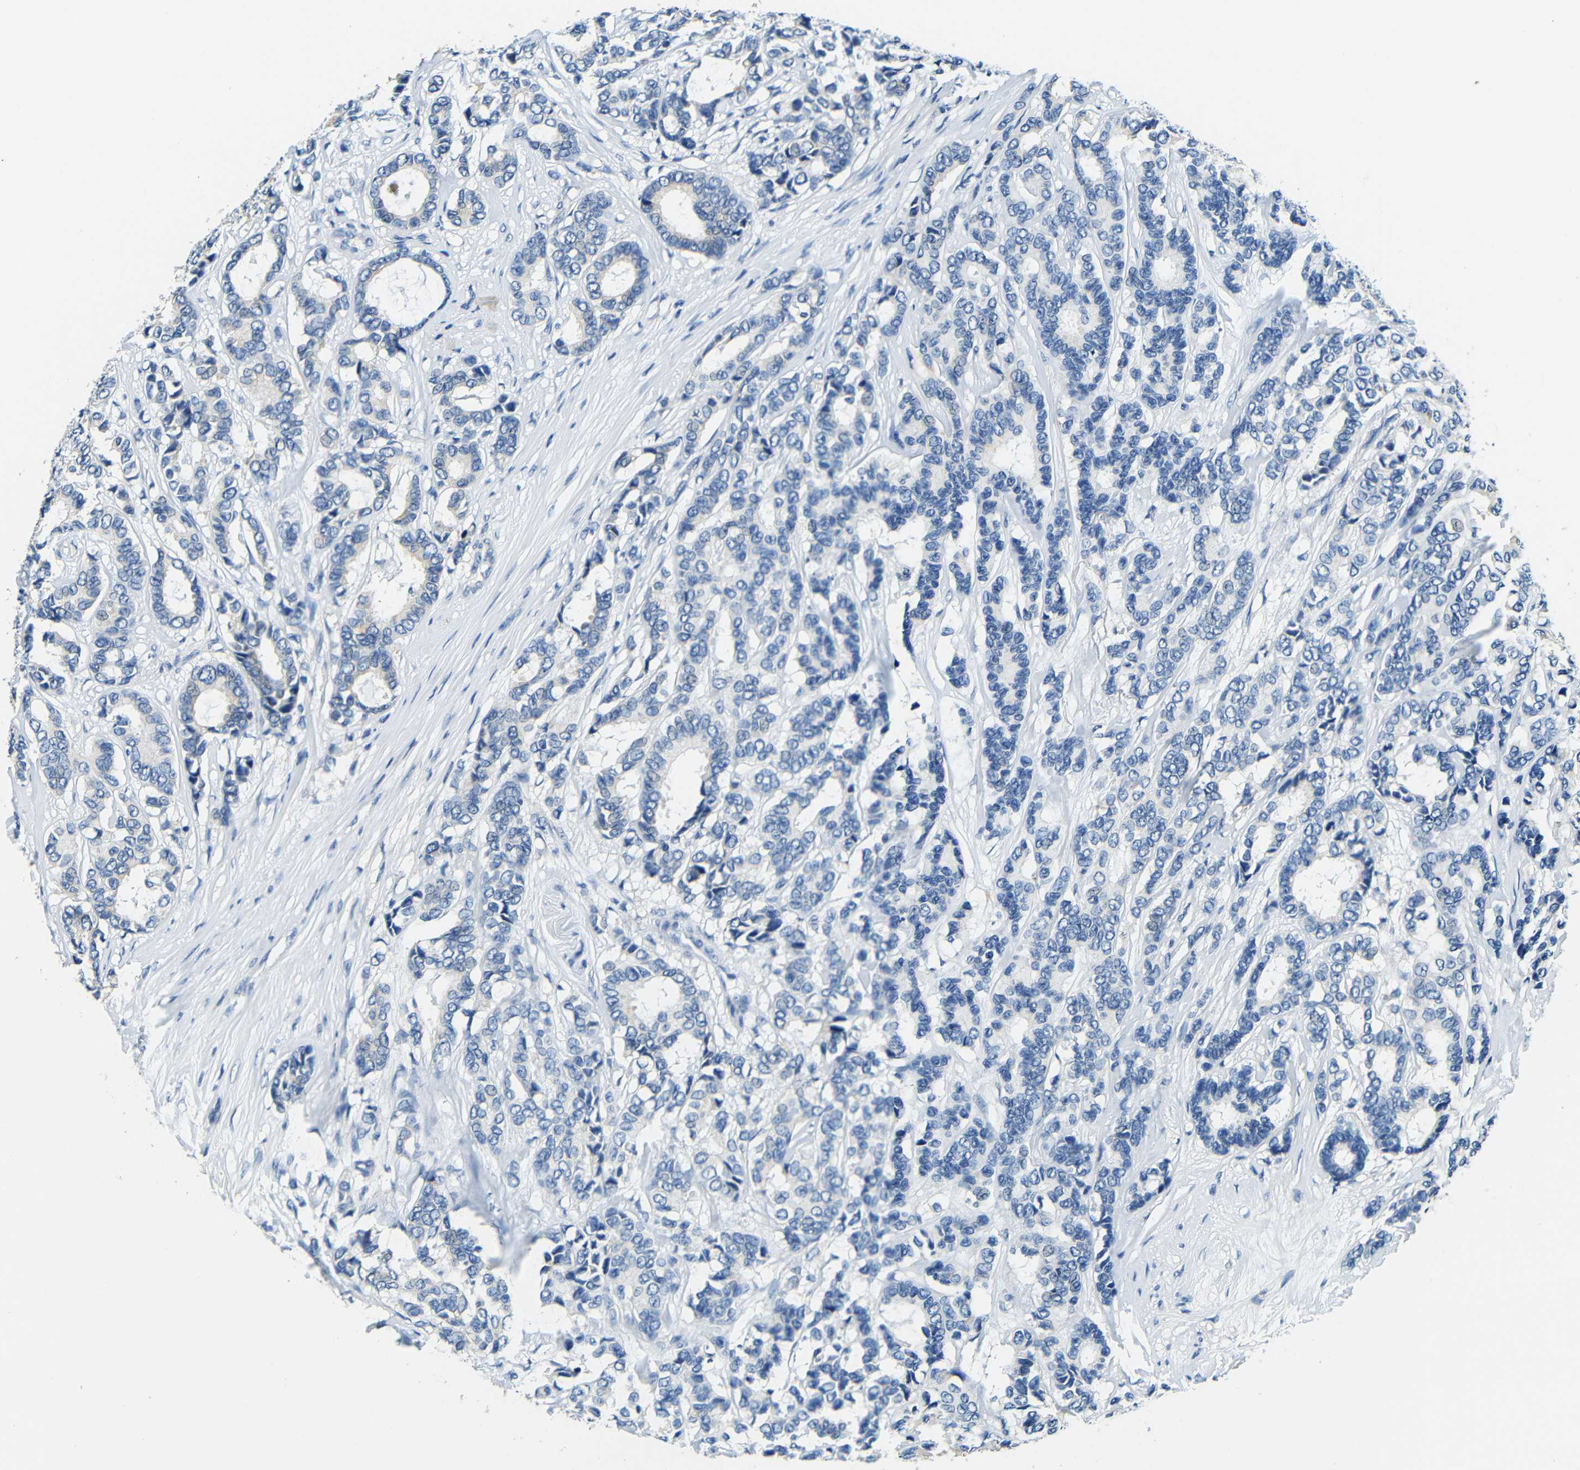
{"staining": {"intensity": "negative", "quantity": "none", "location": "none"}, "tissue": "breast cancer", "cell_type": "Tumor cells", "image_type": "cancer", "snomed": [{"axis": "morphology", "description": "Duct carcinoma"}, {"axis": "topography", "description": "Breast"}], "caption": "Breast cancer was stained to show a protein in brown. There is no significant staining in tumor cells.", "gene": "FMO5", "patient": {"sex": "female", "age": 87}}